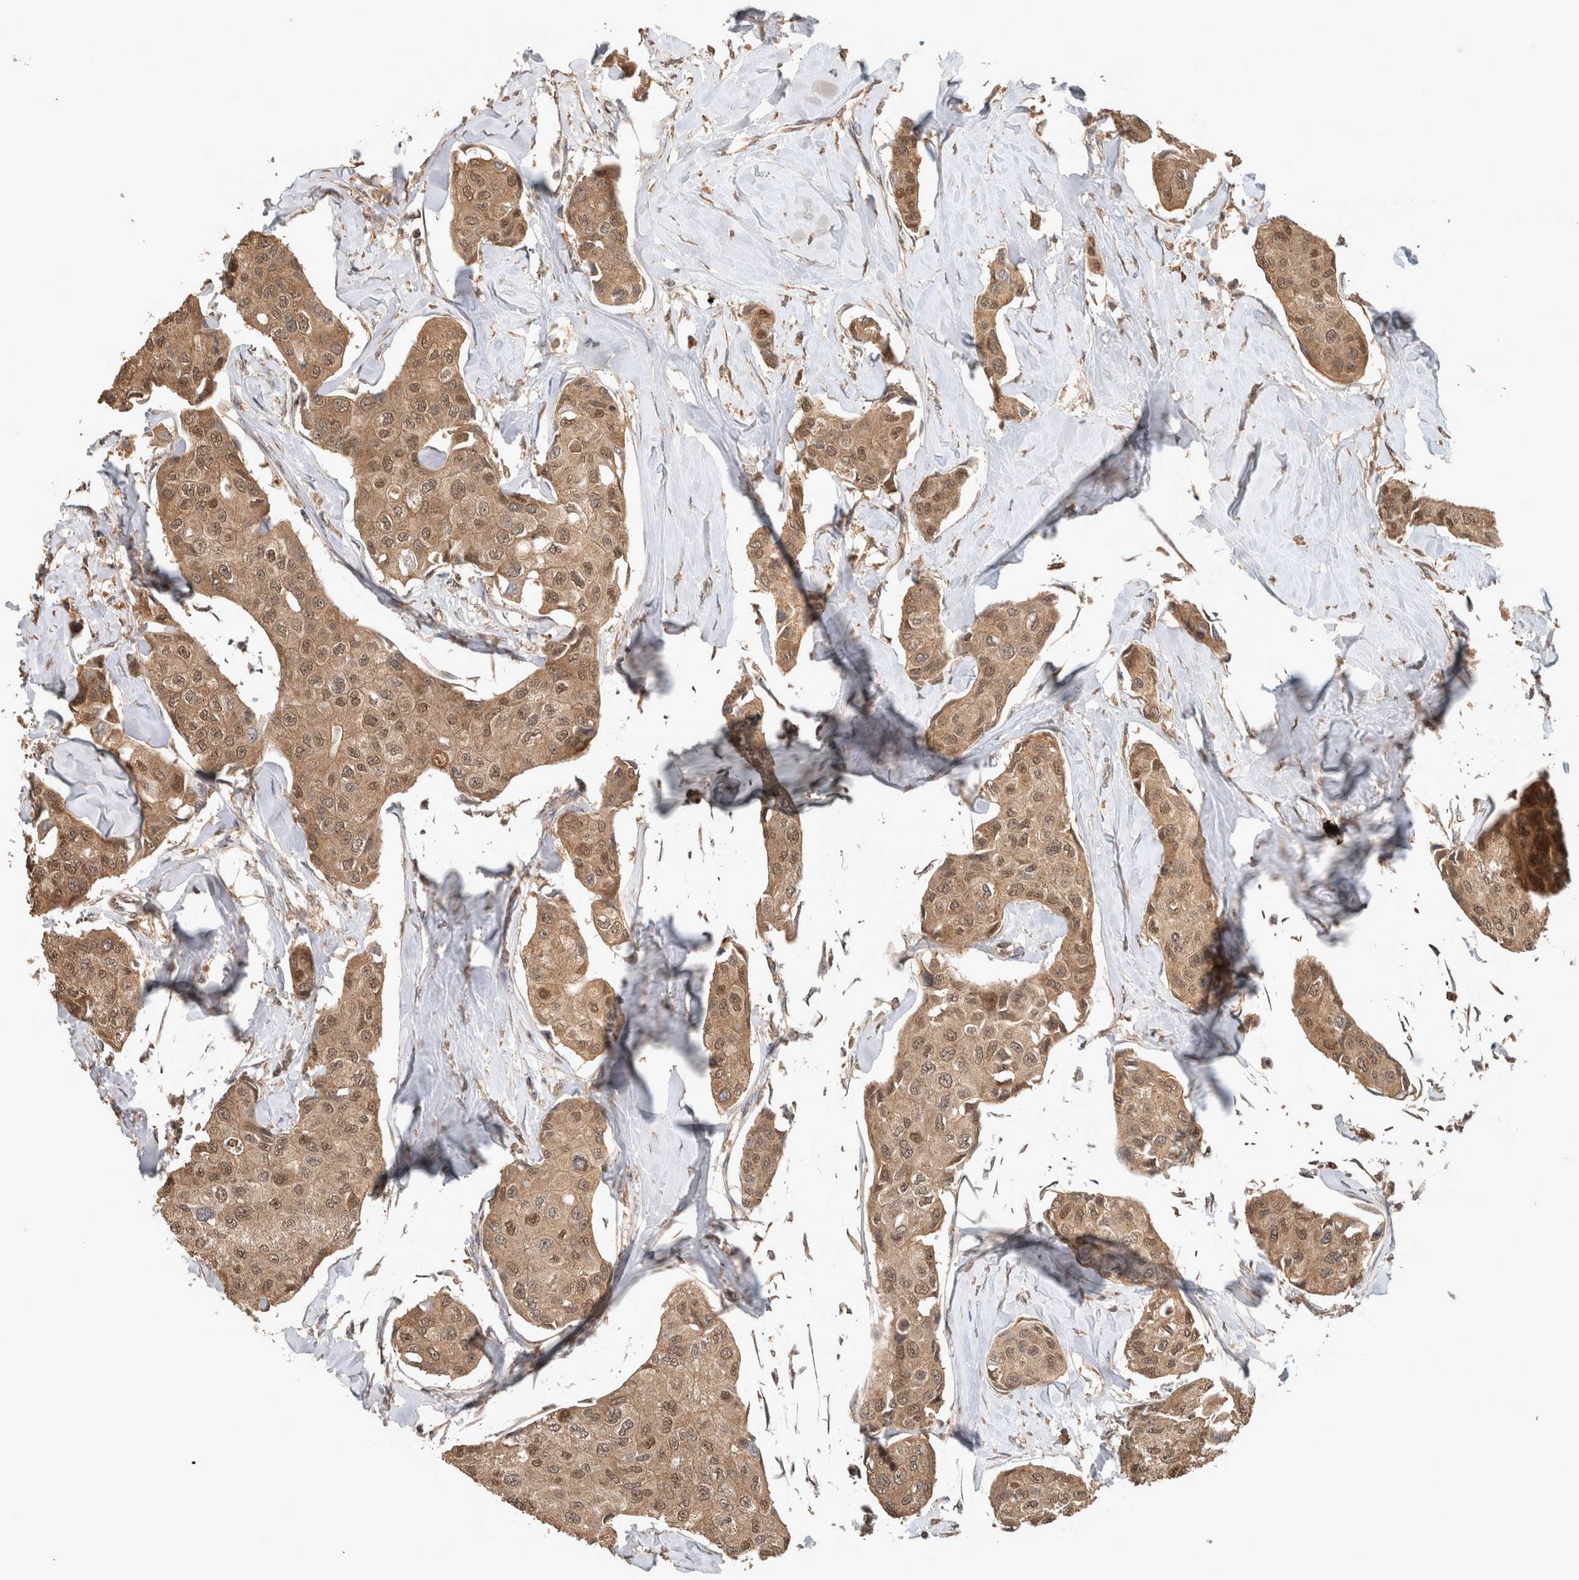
{"staining": {"intensity": "moderate", "quantity": ">75%", "location": "cytoplasmic/membranous,nuclear"}, "tissue": "breast cancer", "cell_type": "Tumor cells", "image_type": "cancer", "snomed": [{"axis": "morphology", "description": "Duct carcinoma"}, {"axis": "topography", "description": "Breast"}], "caption": "Breast intraductal carcinoma stained with a brown dye exhibits moderate cytoplasmic/membranous and nuclear positive positivity in approximately >75% of tumor cells.", "gene": "OTUD7B", "patient": {"sex": "female", "age": 80}}